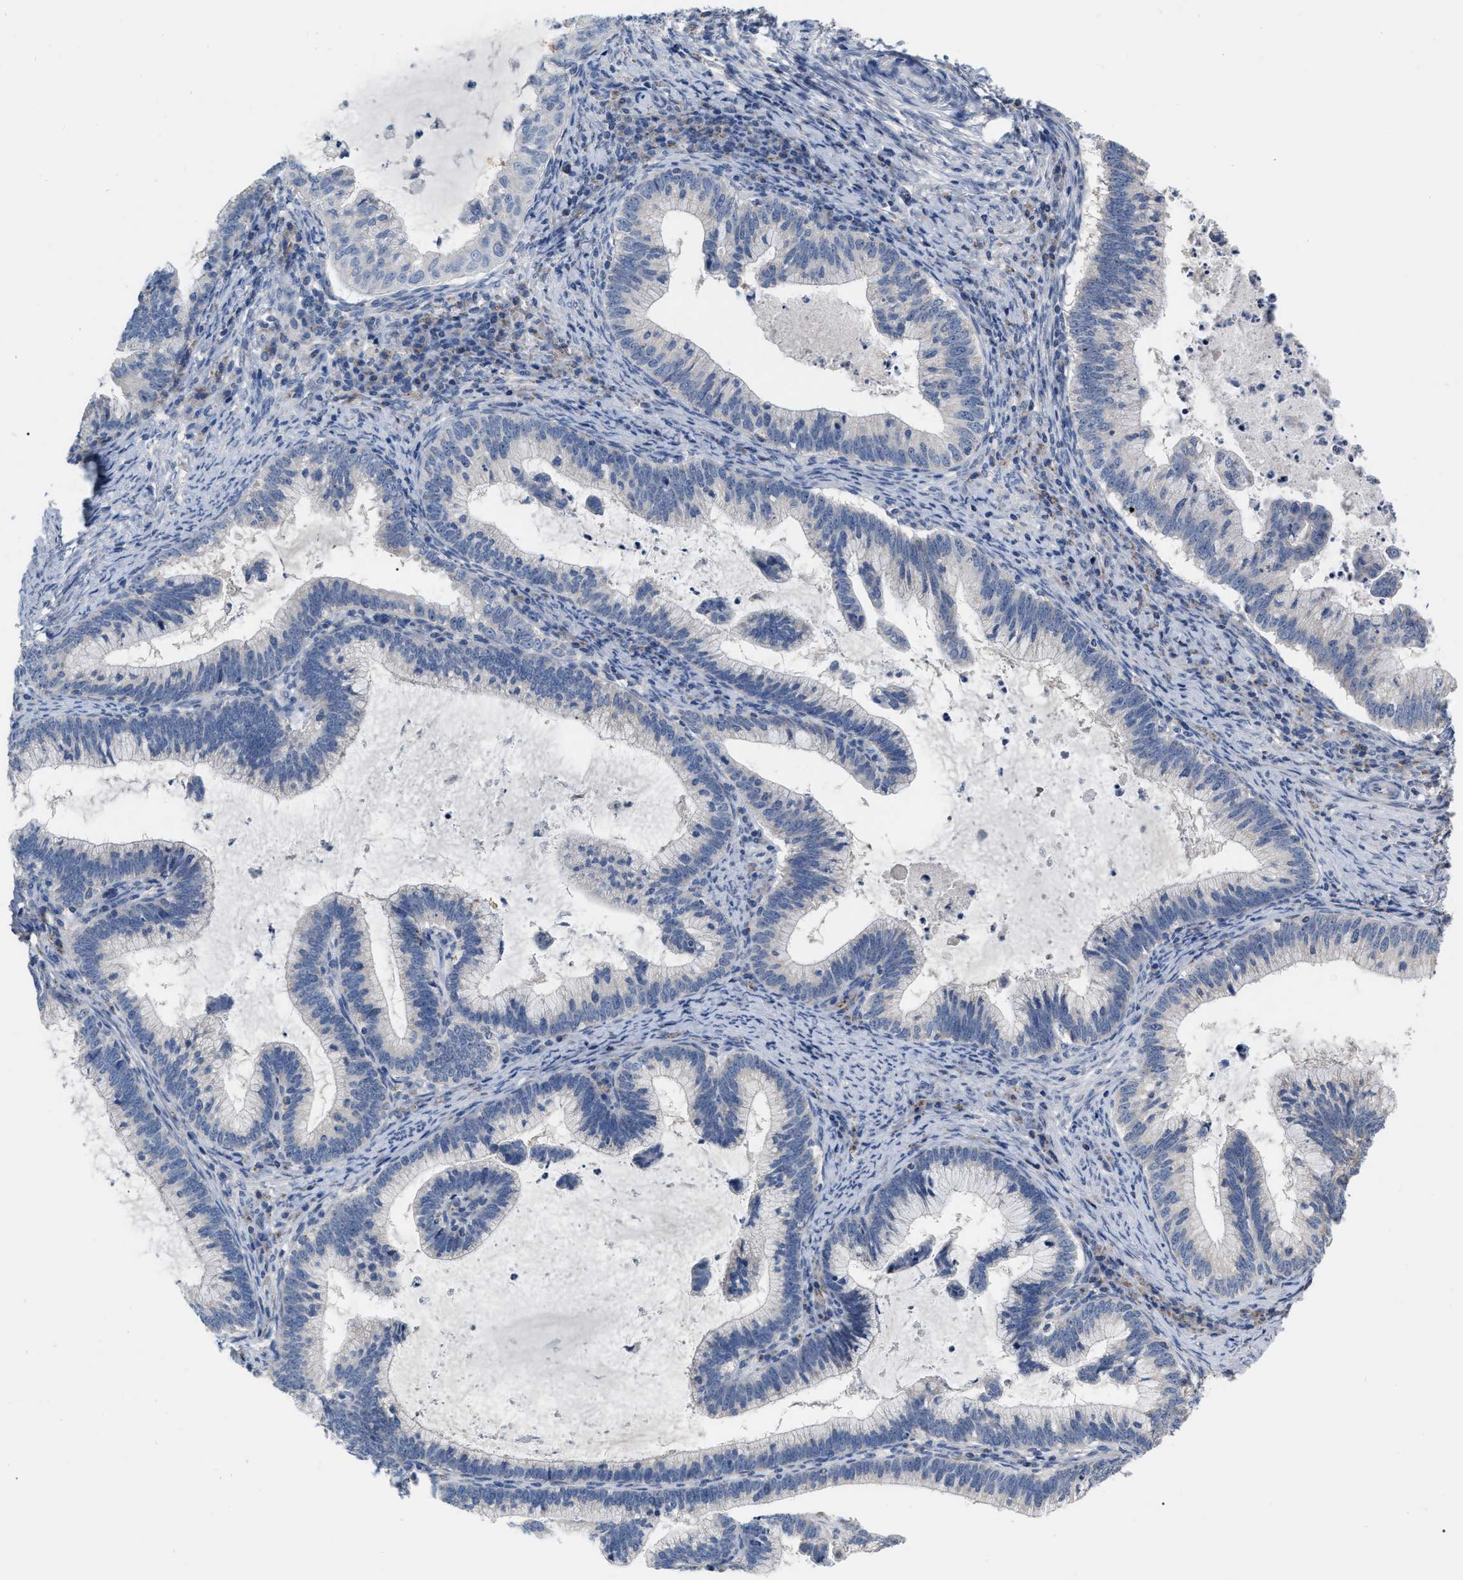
{"staining": {"intensity": "negative", "quantity": "none", "location": "none"}, "tissue": "cervical cancer", "cell_type": "Tumor cells", "image_type": "cancer", "snomed": [{"axis": "morphology", "description": "Adenocarcinoma, NOS"}, {"axis": "topography", "description": "Cervix"}], "caption": "DAB immunohistochemical staining of cervical cancer (adenocarcinoma) exhibits no significant expression in tumor cells. Nuclei are stained in blue.", "gene": "DDX56", "patient": {"sex": "female", "age": 36}}